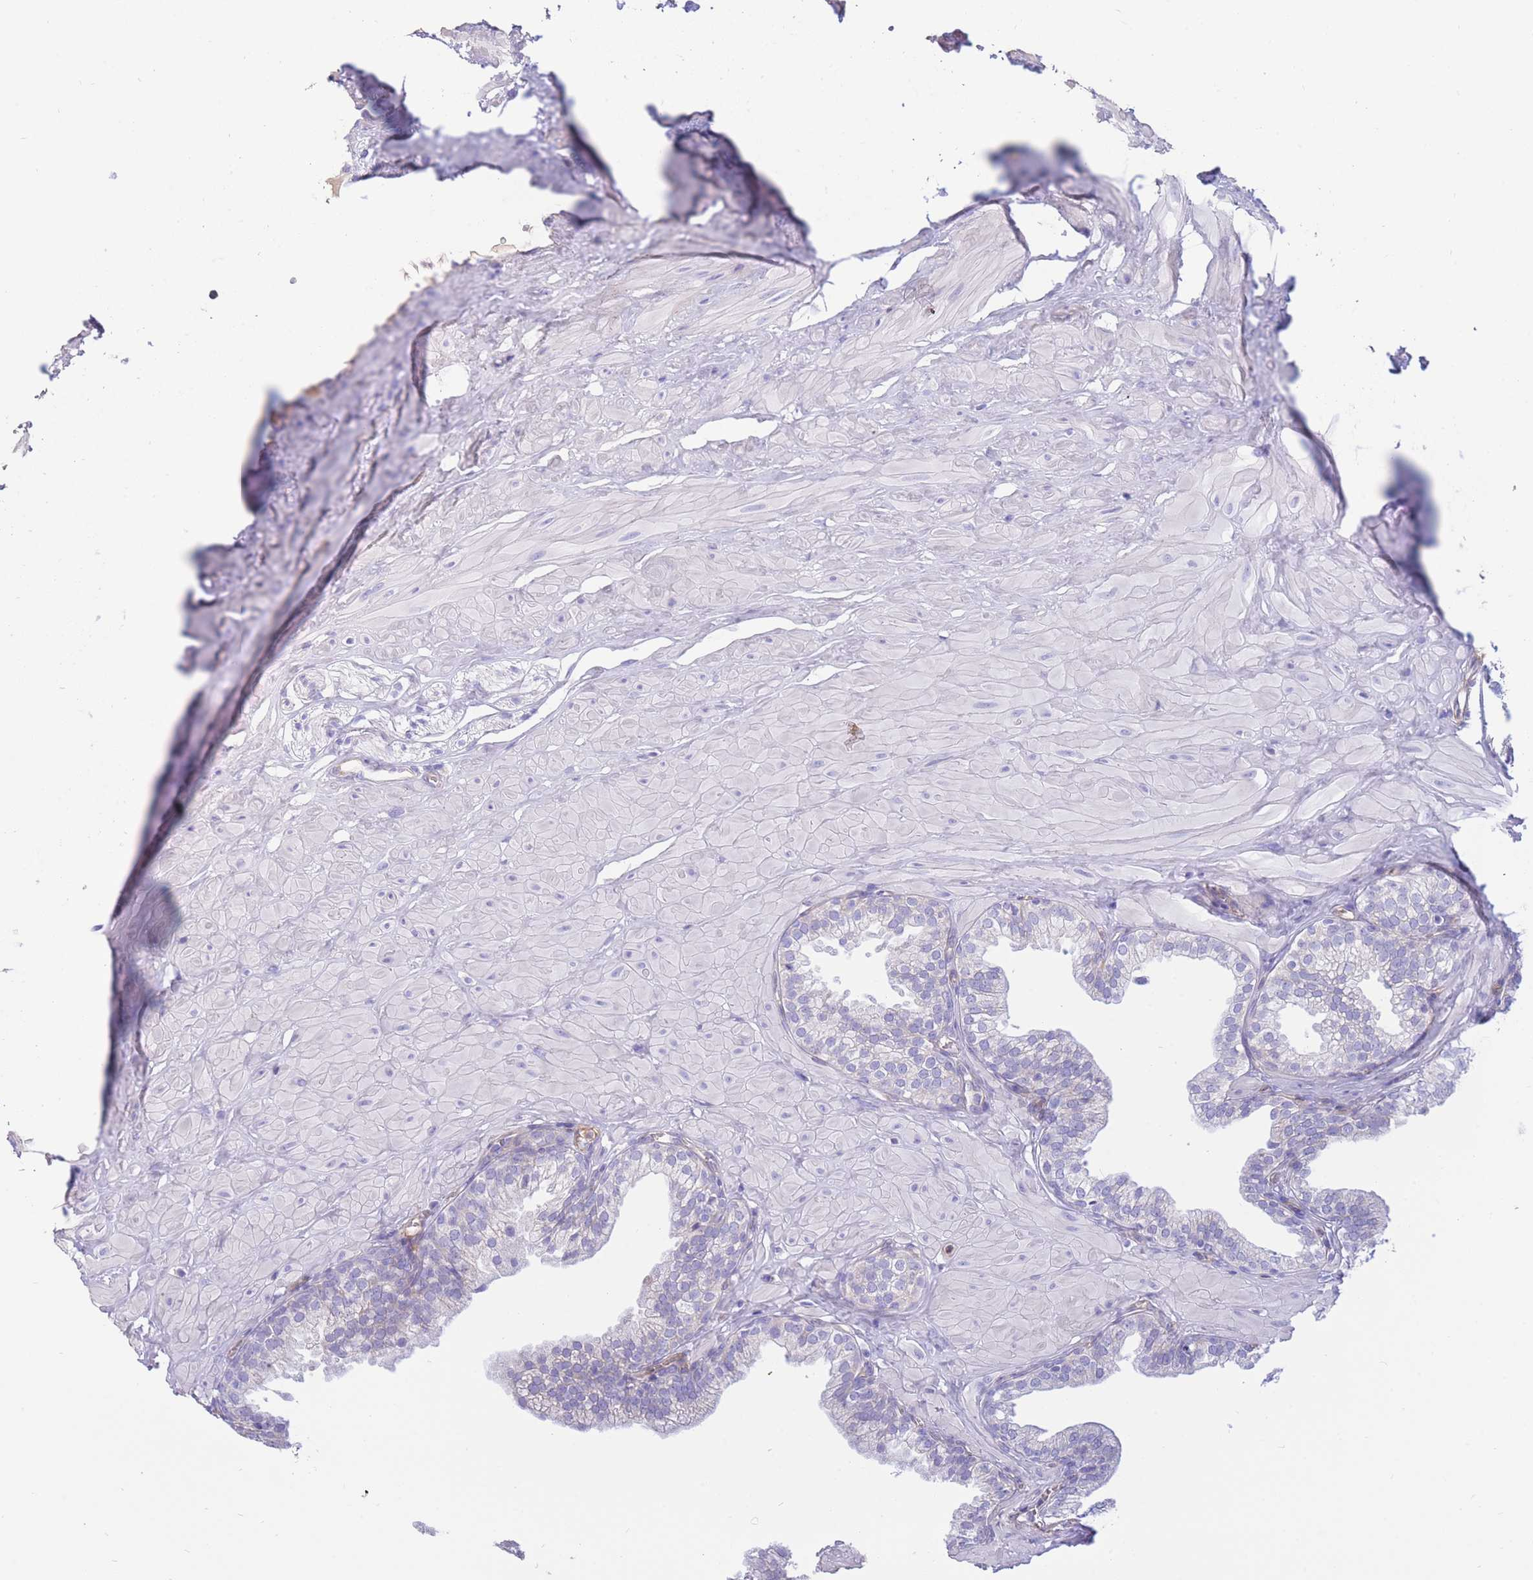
{"staining": {"intensity": "negative", "quantity": "none", "location": "none"}, "tissue": "prostate", "cell_type": "Glandular cells", "image_type": "normal", "snomed": [{"axis": "morphology", "description": "Normal tissue, NOS"}, {"axis": "topography", "description": "Prostate"}, {"axis": "topography", "description": "Peripheral nerve tissue"}], "caption": "DAB (3,3'-diaminobenzidine) immunohistochemical staining of normal human prostate demonstrates no significant expression in glandular cells.", "gene": "SULT1A1", "patient": {"sex": "male", "age": 55}}